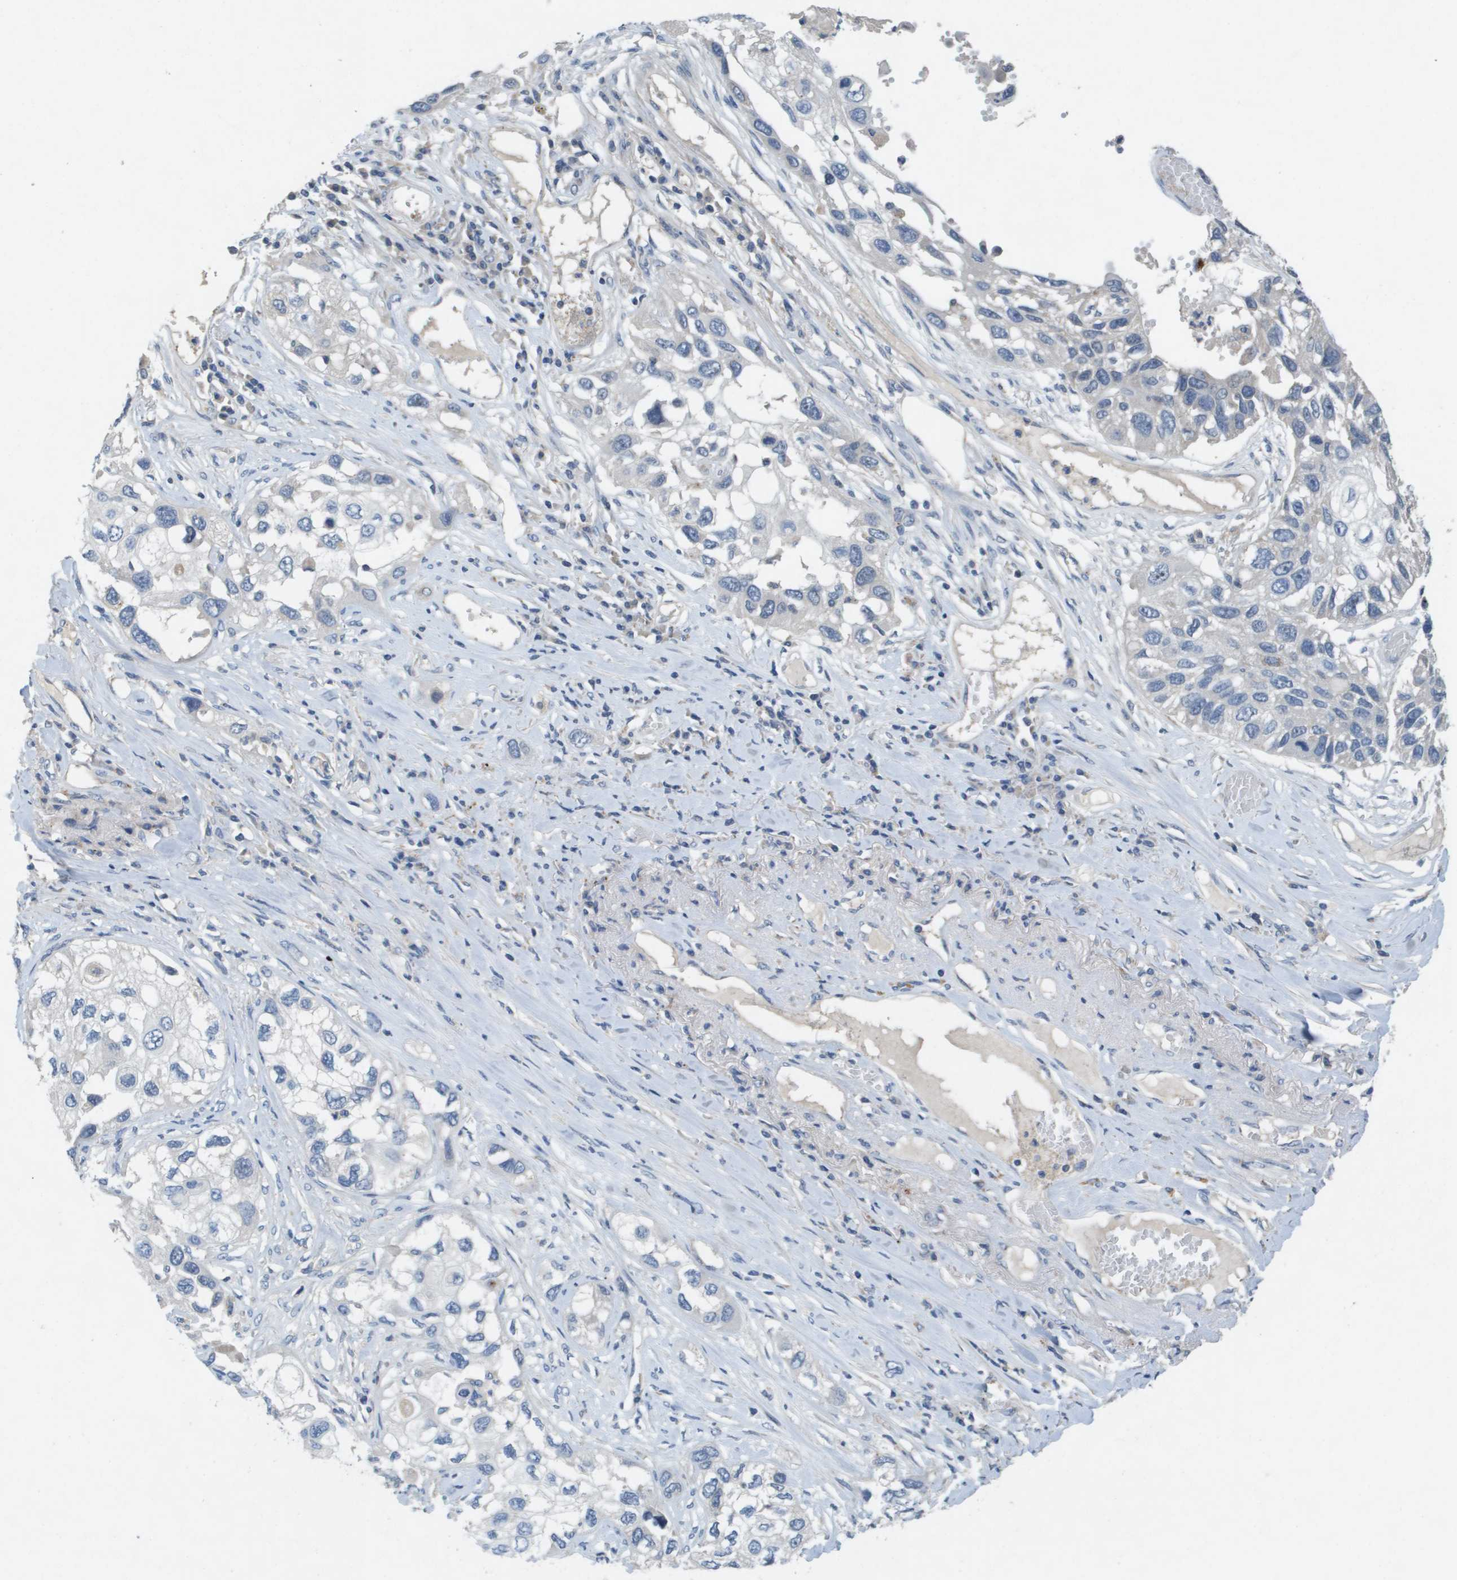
{"staining": {"intensity": "negative", "quantity": "none", "location": "none"}, "tissue": "lung cancer", "cell_type": "Tumor cells", "image_type": "cancer", "snomed": [{"axis": "morphology", "description": "Squamous cell carcinoma, NOS"}, {"axis": "topography", "description": "Lung"}], "caption": "Tumor cells are negative for brown protein staining in lung cancer.", "gene": "B3GNT5", "patient": {"sex": "male", "age": 71}}